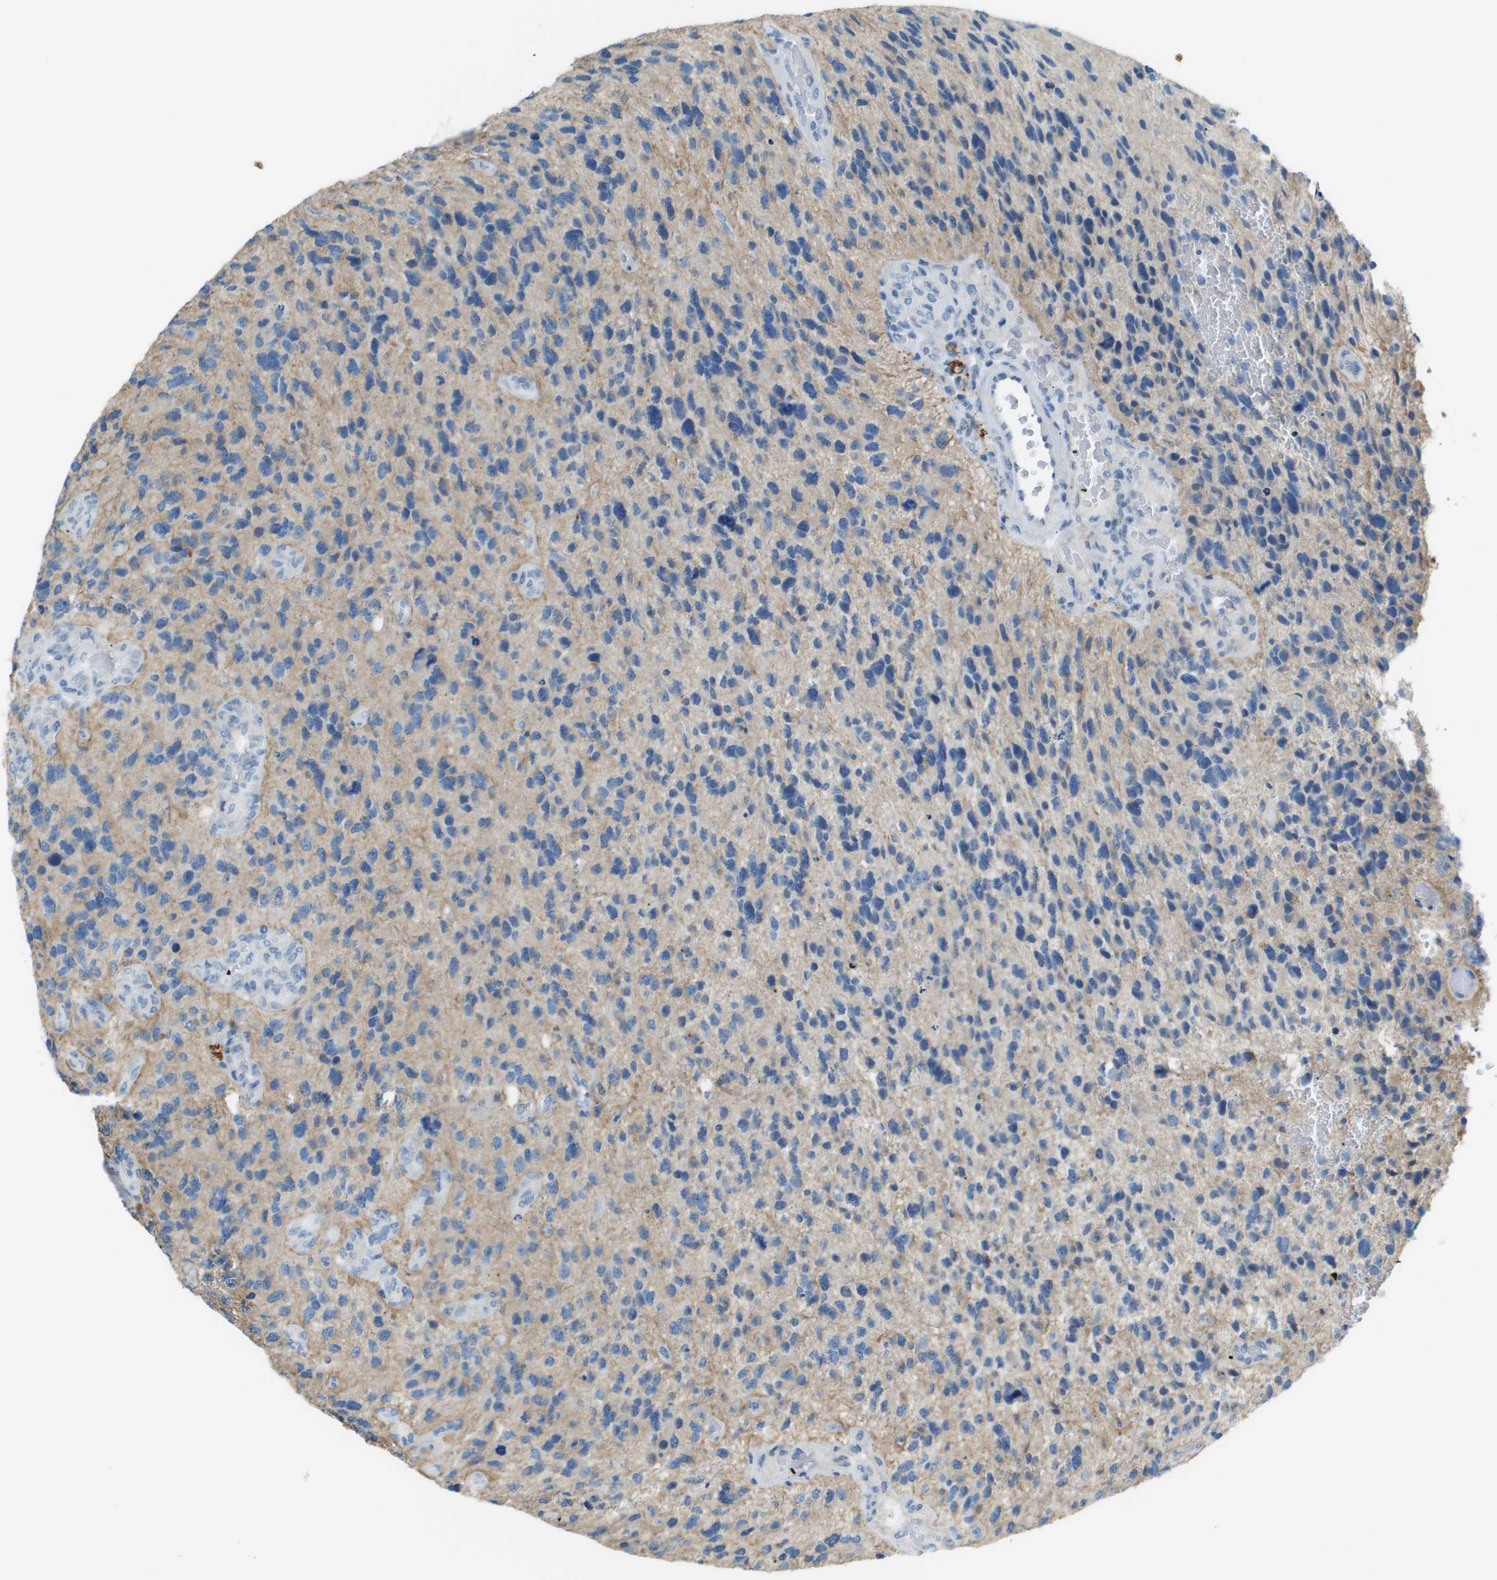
{"staining": {"intensity": "weak", "quantity": "<25%", "location": "cytoplasmic/membranous"}, "tissue": "glioma", "cell_type": "Tumor cells", "image_type": "cancer", "snomed": [{"axis": "morphology", "description": "Glioma, malignant, High grade"}, {"axis": "topography", "description": "Brain"}], "caption": "Immunohistochemistry image of malignant glioma (high-grade) stained for a protein (brown), which shows no expression in tumor cells.", "gene": "SDC1", "patient": {"sex": "female", "age": 58}}